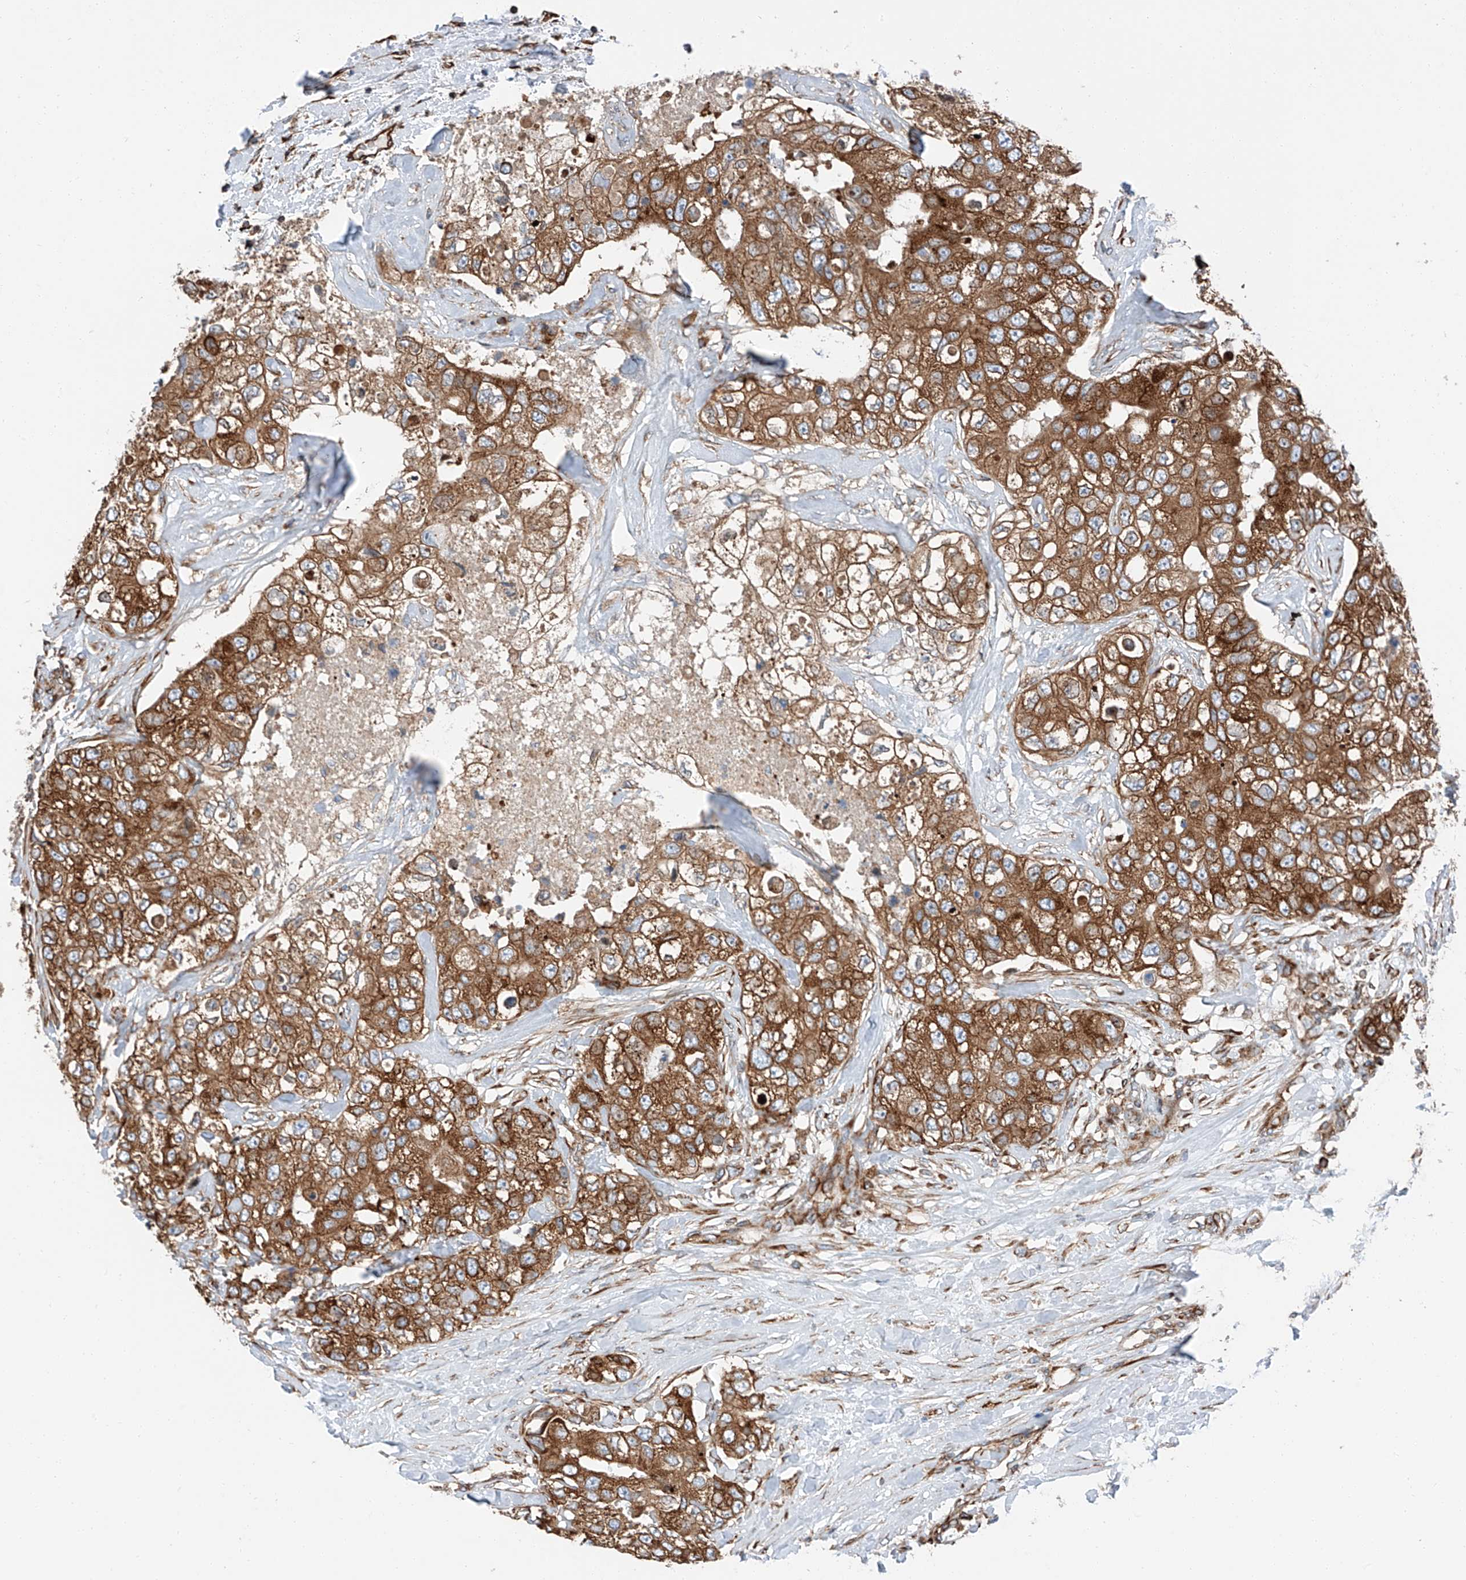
{"staining": {"intensity": "moderate", "quantity": ">75%", "location": "cytoplasmic/membranous"}, "tissue": "breast cancer", "cell_type": "Tumor cells", "image_type": "cancer", "snomed": [{"axis": "morphology", "description": "Duct carcinoma"}, {"axis": "topography", "description": "Breast"}], "caption": "A brown stain labels moderate cytoplasmic/membranous staining of a protein in intraductal carcinoma (breast) tumor cells.", "gene": "ZC3H15", "patient": {"sex": "female", "age": 62}}